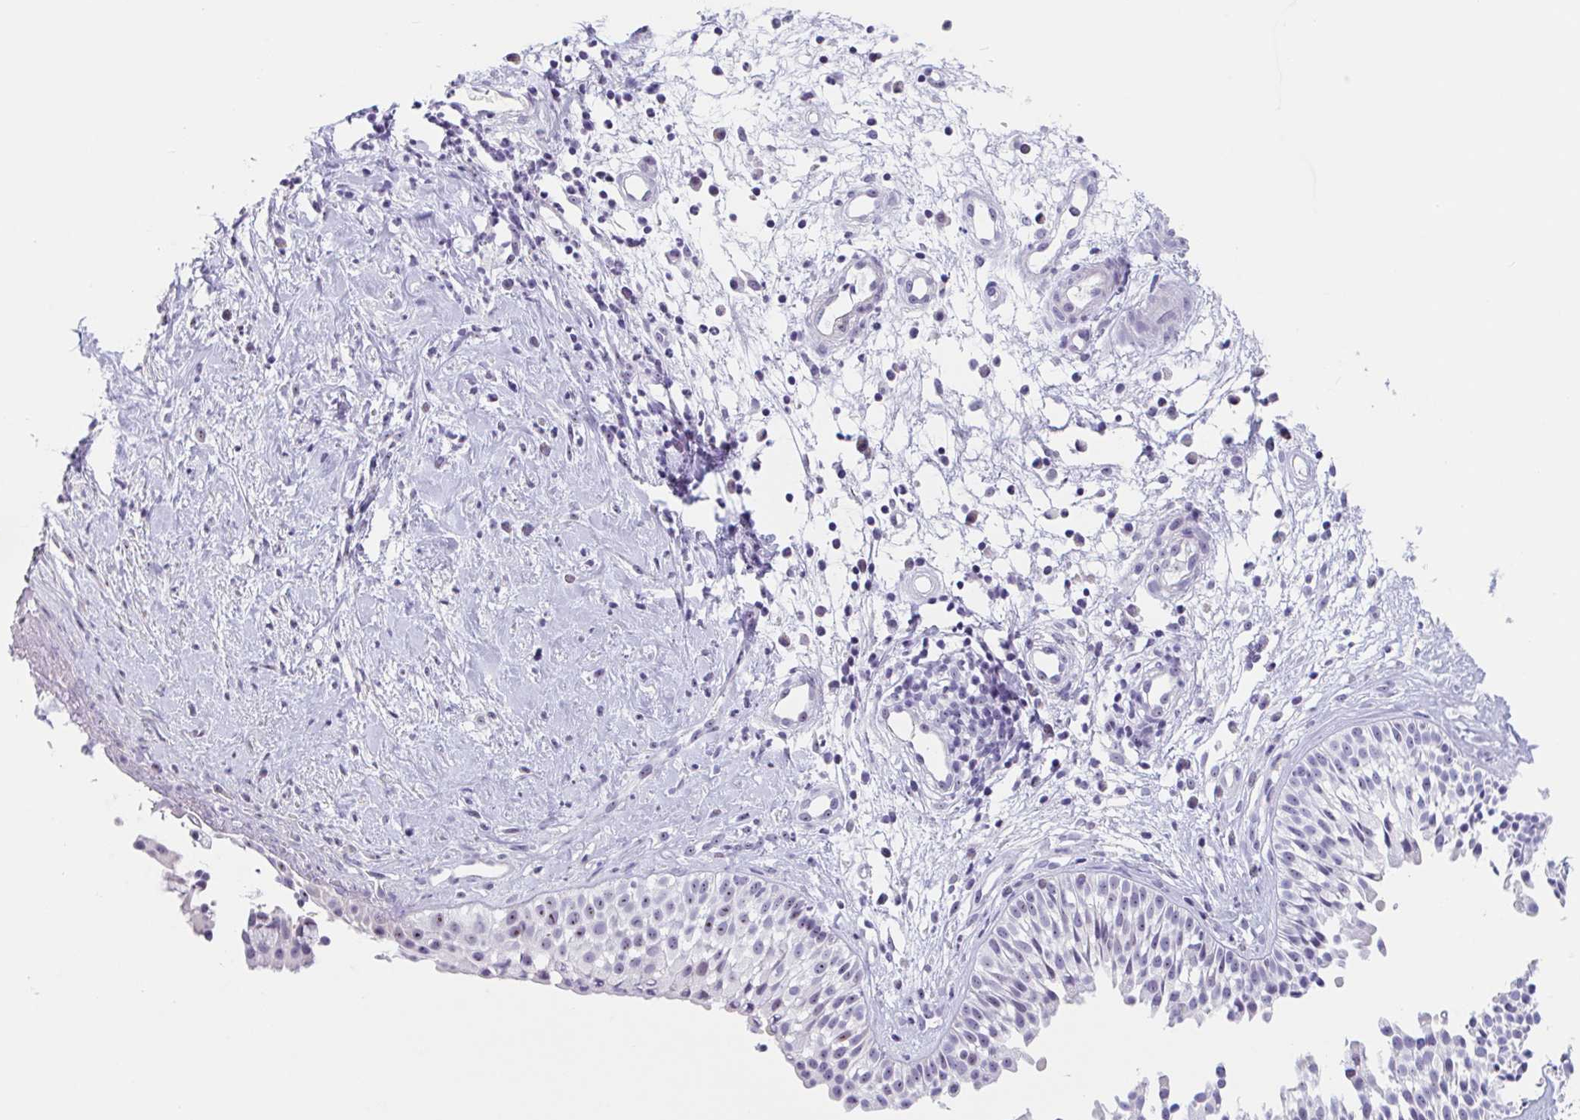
{"staining": {"intensity": "moderate", "quantity": "25%-75%", "location": "nuclear"}, "tissue": "nasopharynx", "cell_type": "Respiratory epithelial cells", "image_type": "normal", "snomed": [{"axis": "morphology", "description": "Normal tissue, NOS"}, {"axis": "topography", "description": "Nasopharynx"}], "caption": "Unremarkable nasopharynx shows moderate nuclear expression in approximately 25%-75% of respiratory epithelial cells, visualized by immunohistochemistry.", "gene": "LENG9", "patient": {"sex": "male", "age": 56}}